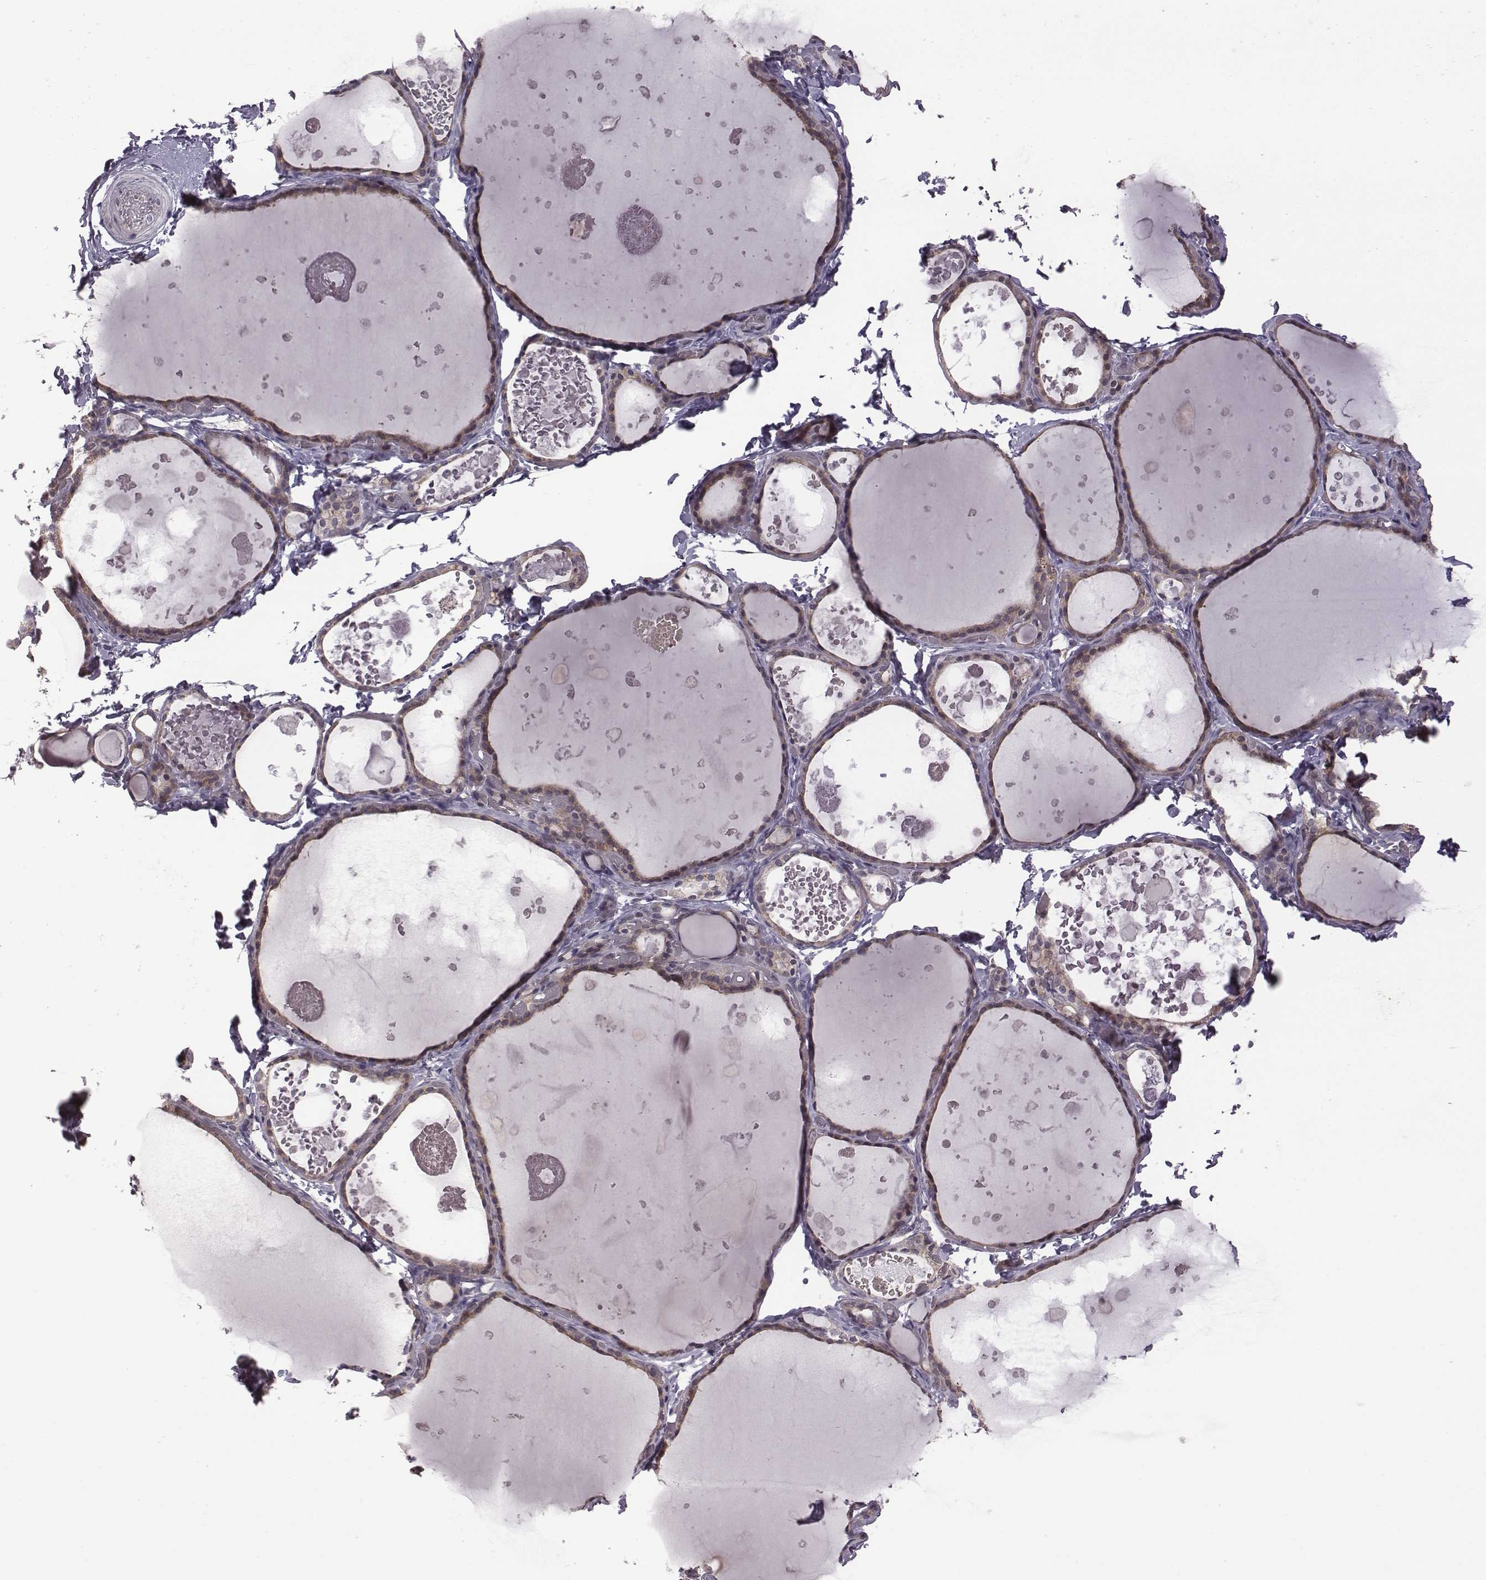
{"staining": {"intensity": "weak", "quantity": ">75%", "location": "cytoplasmic/membranous"}, "tissue": "thyroid gland", "cell_type": "Glandular cells", "image_type": "normal", "snomed": [{"axis": "morphology", "description": "Normal tissue, NOS"}, {"axis": "topography", "description": "Thyroid gland"}], "caption": "Glandular cells demonstrate low levels of weak cytoplasmic/membranous positivity in about >75% of cells in unremarkable thyroid gland.", "gene": "BICDL1", "patient": {"sex": "female", "age": 56}}